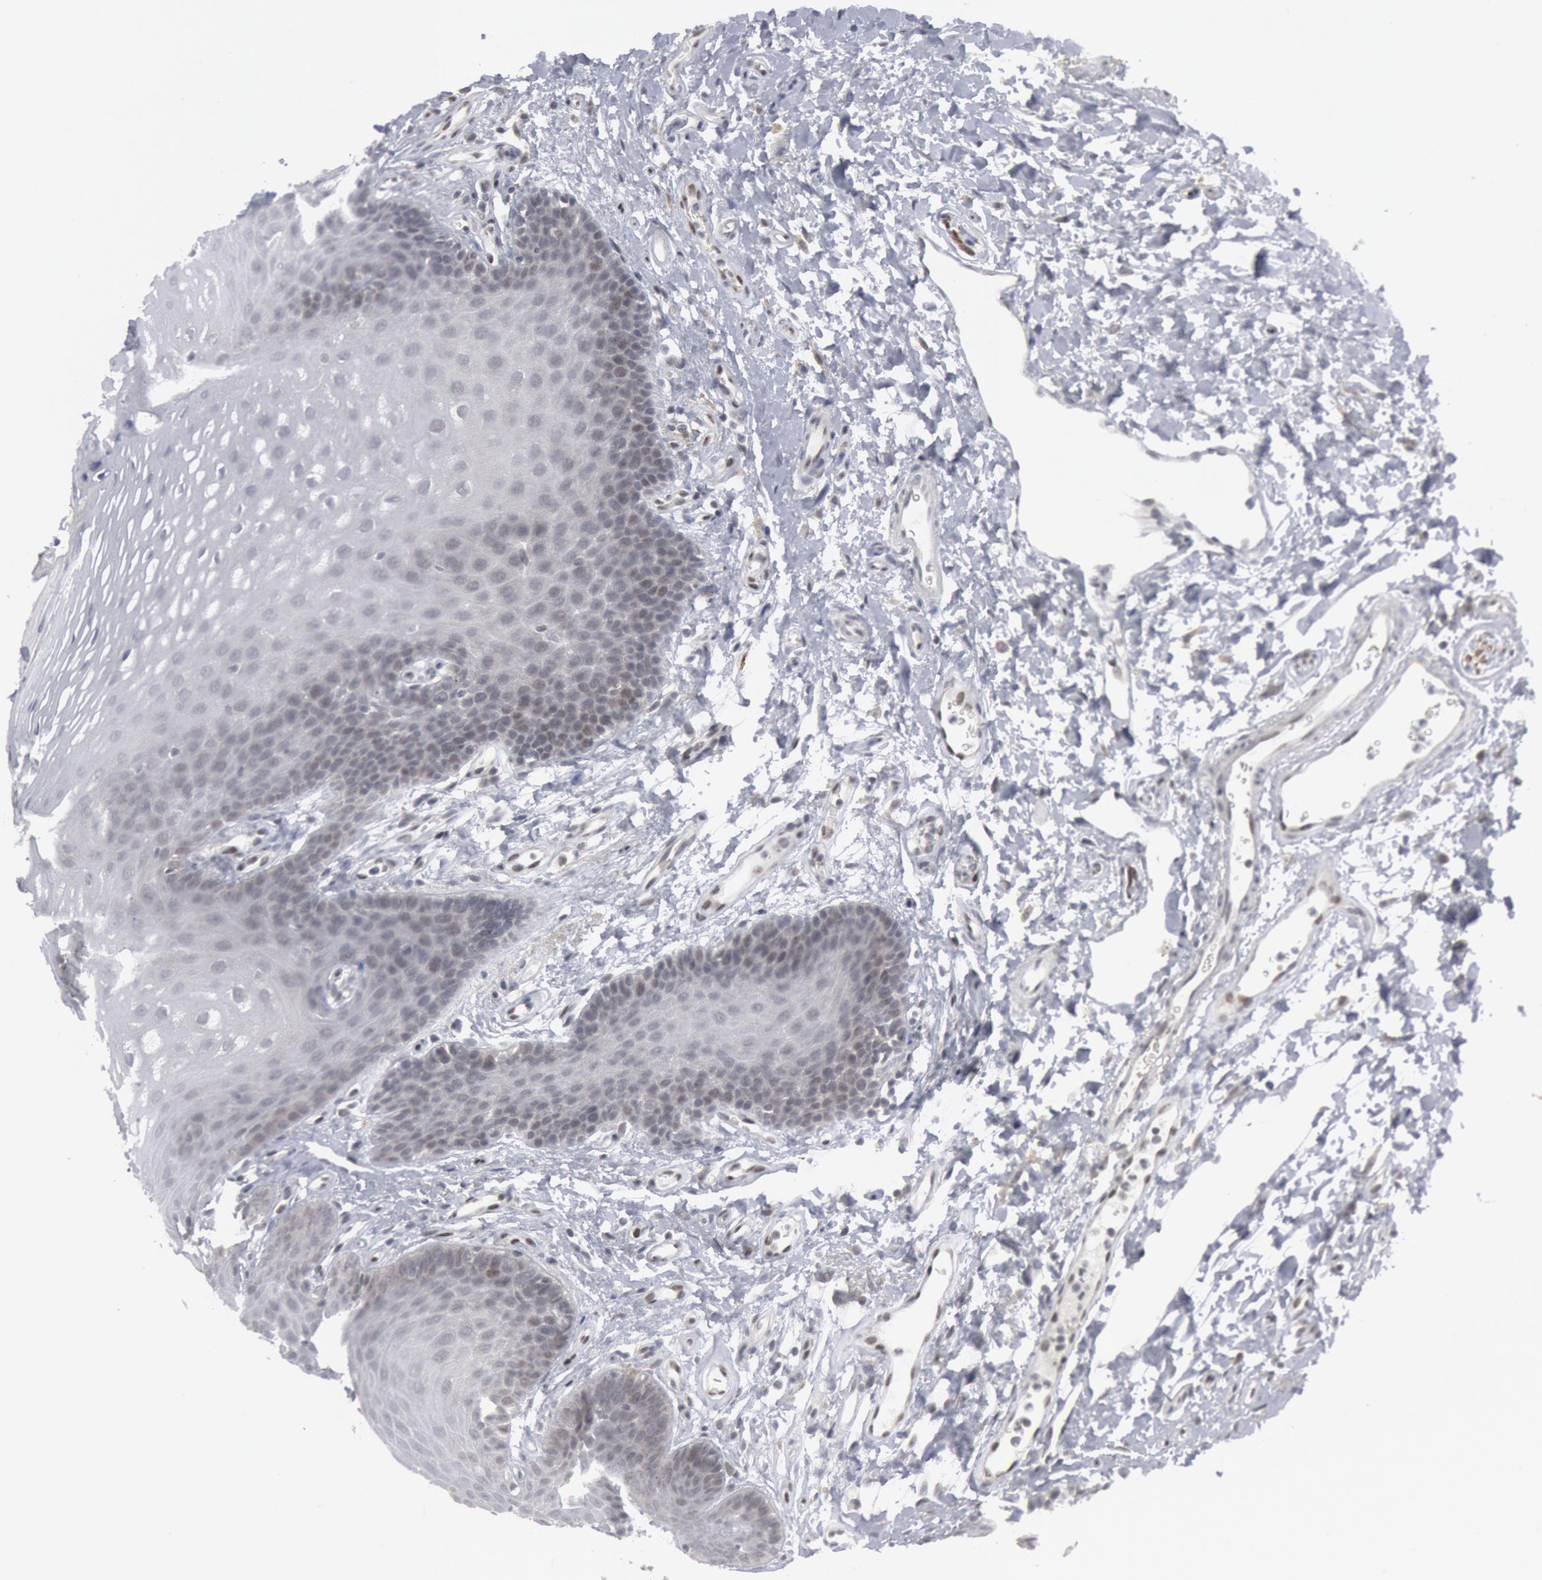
{"staining": {"intensity": "negative", "quantity": "none", "location": "none"}, "tissue": "oral mucosa", "cell_type": "Squamous epithelial cells", "image_type": "normal", "snomed": [{"axis": "morphology", "description": "Normal tissue, NOS"}, {"axis": "topography", "description": "Oral tissue"}], "caption": "IHC image of benign oral mucosa stained for a protein (brown), which reveals no expression in squamous epithelial cells. (DAB (3,3'-diaminobenzidine) immunohistochemistry with hematoxylin counter stain).", "gene": "FOXO1", "patient": {"sex": "male", "age": 62}}